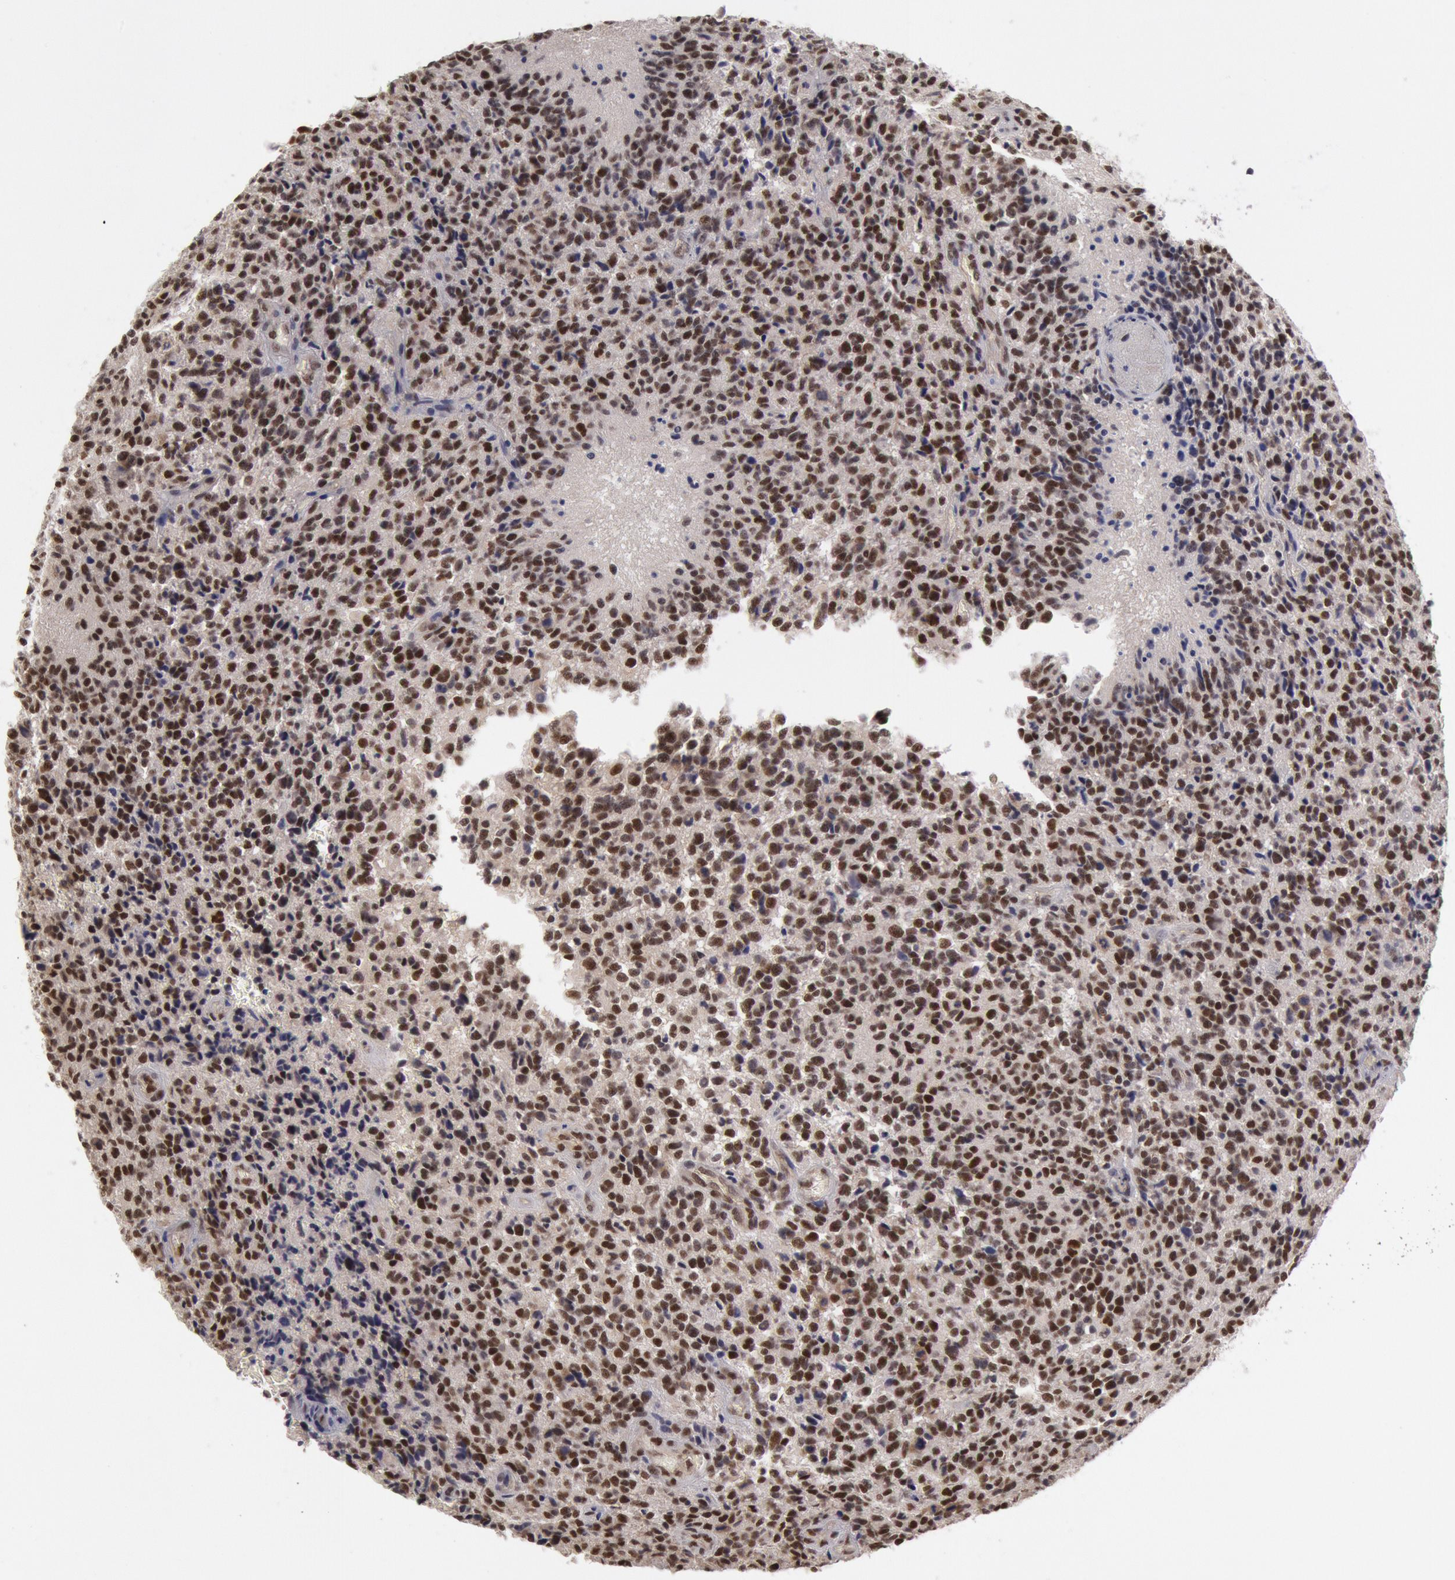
{"staining": {"intensity": "moderate", "quantity": "25%-75%", "location": "nuclear"}, "tissue": "glioma", "cell_type": "Tumor cells", "image_type": "cancer", "snomed": [{"axis": "morphology", "description": "Glioma, malignant, High grade"}, {"axis": "topography", "description": "Brain"}], "caption": "IHC image of human glioma stained for a protein (brown), which displays medium levels of moderate nuclear positivity in about 25%-75% of tumor cells.", "gene": "PPP4R3B", "patient": {"sex": "male", "age": 36}}